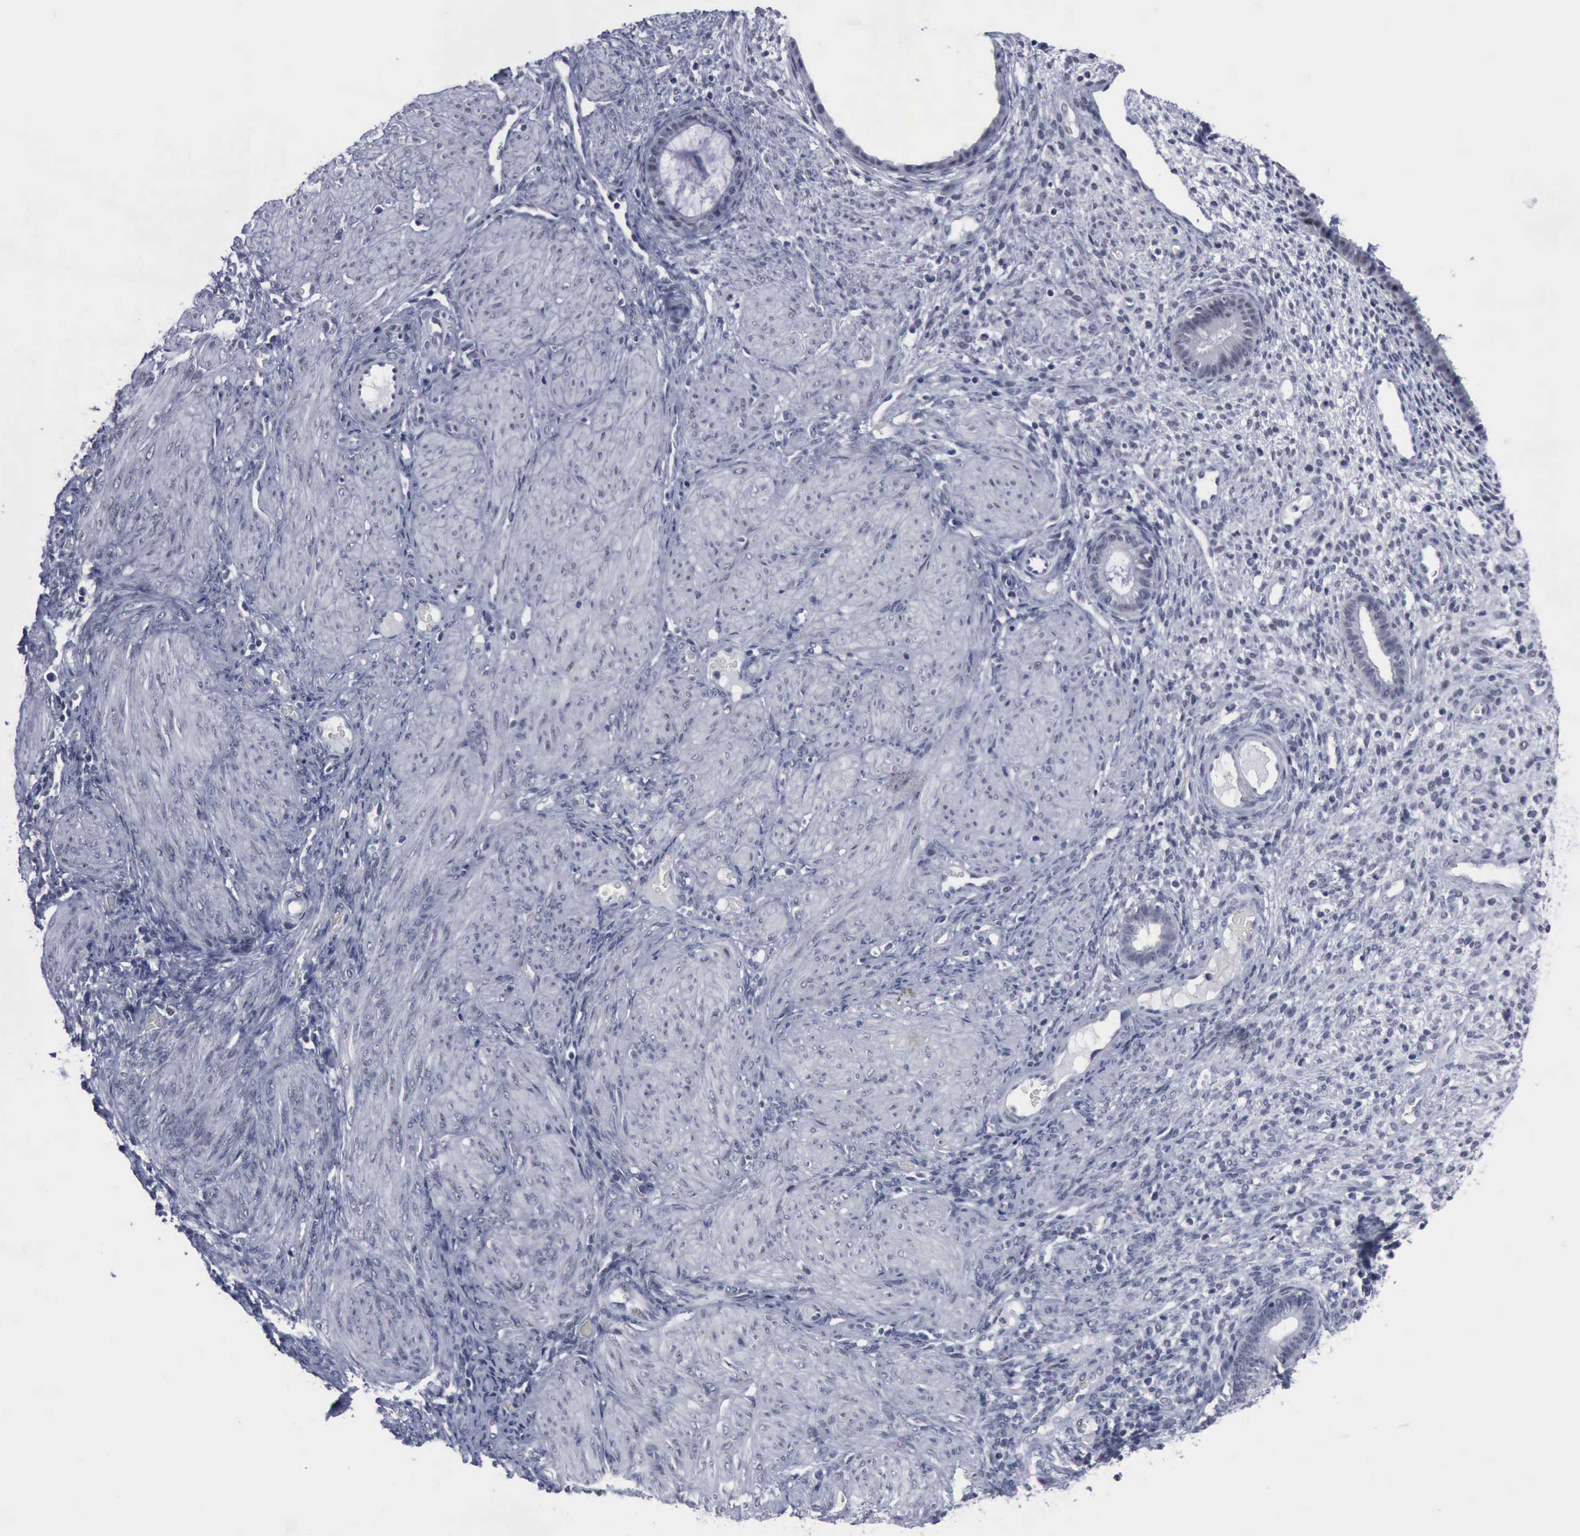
{"staining": {"intensity": "negative", "quantity": "none", "location": "none"}, "tissue": "endometrium", "cell_type": "Cells in endometrial stroma", "image_type": "normal", "snomed": [{"axis": "morphology", "description": "Normal tissue, NOS"}, {"axis": "topography", "description": "Endometrium"}], "caption": "Immunohistochemistry (IHC) histopathology image of unremarkable endometrium: human endometrium stained with DAB (3,3'-diaminobenzidine) demonstrates no significant protein expression in cells in endometrial stroma.", "gene": "BRD1", "patient": {"sex": "female", "age": 72}}